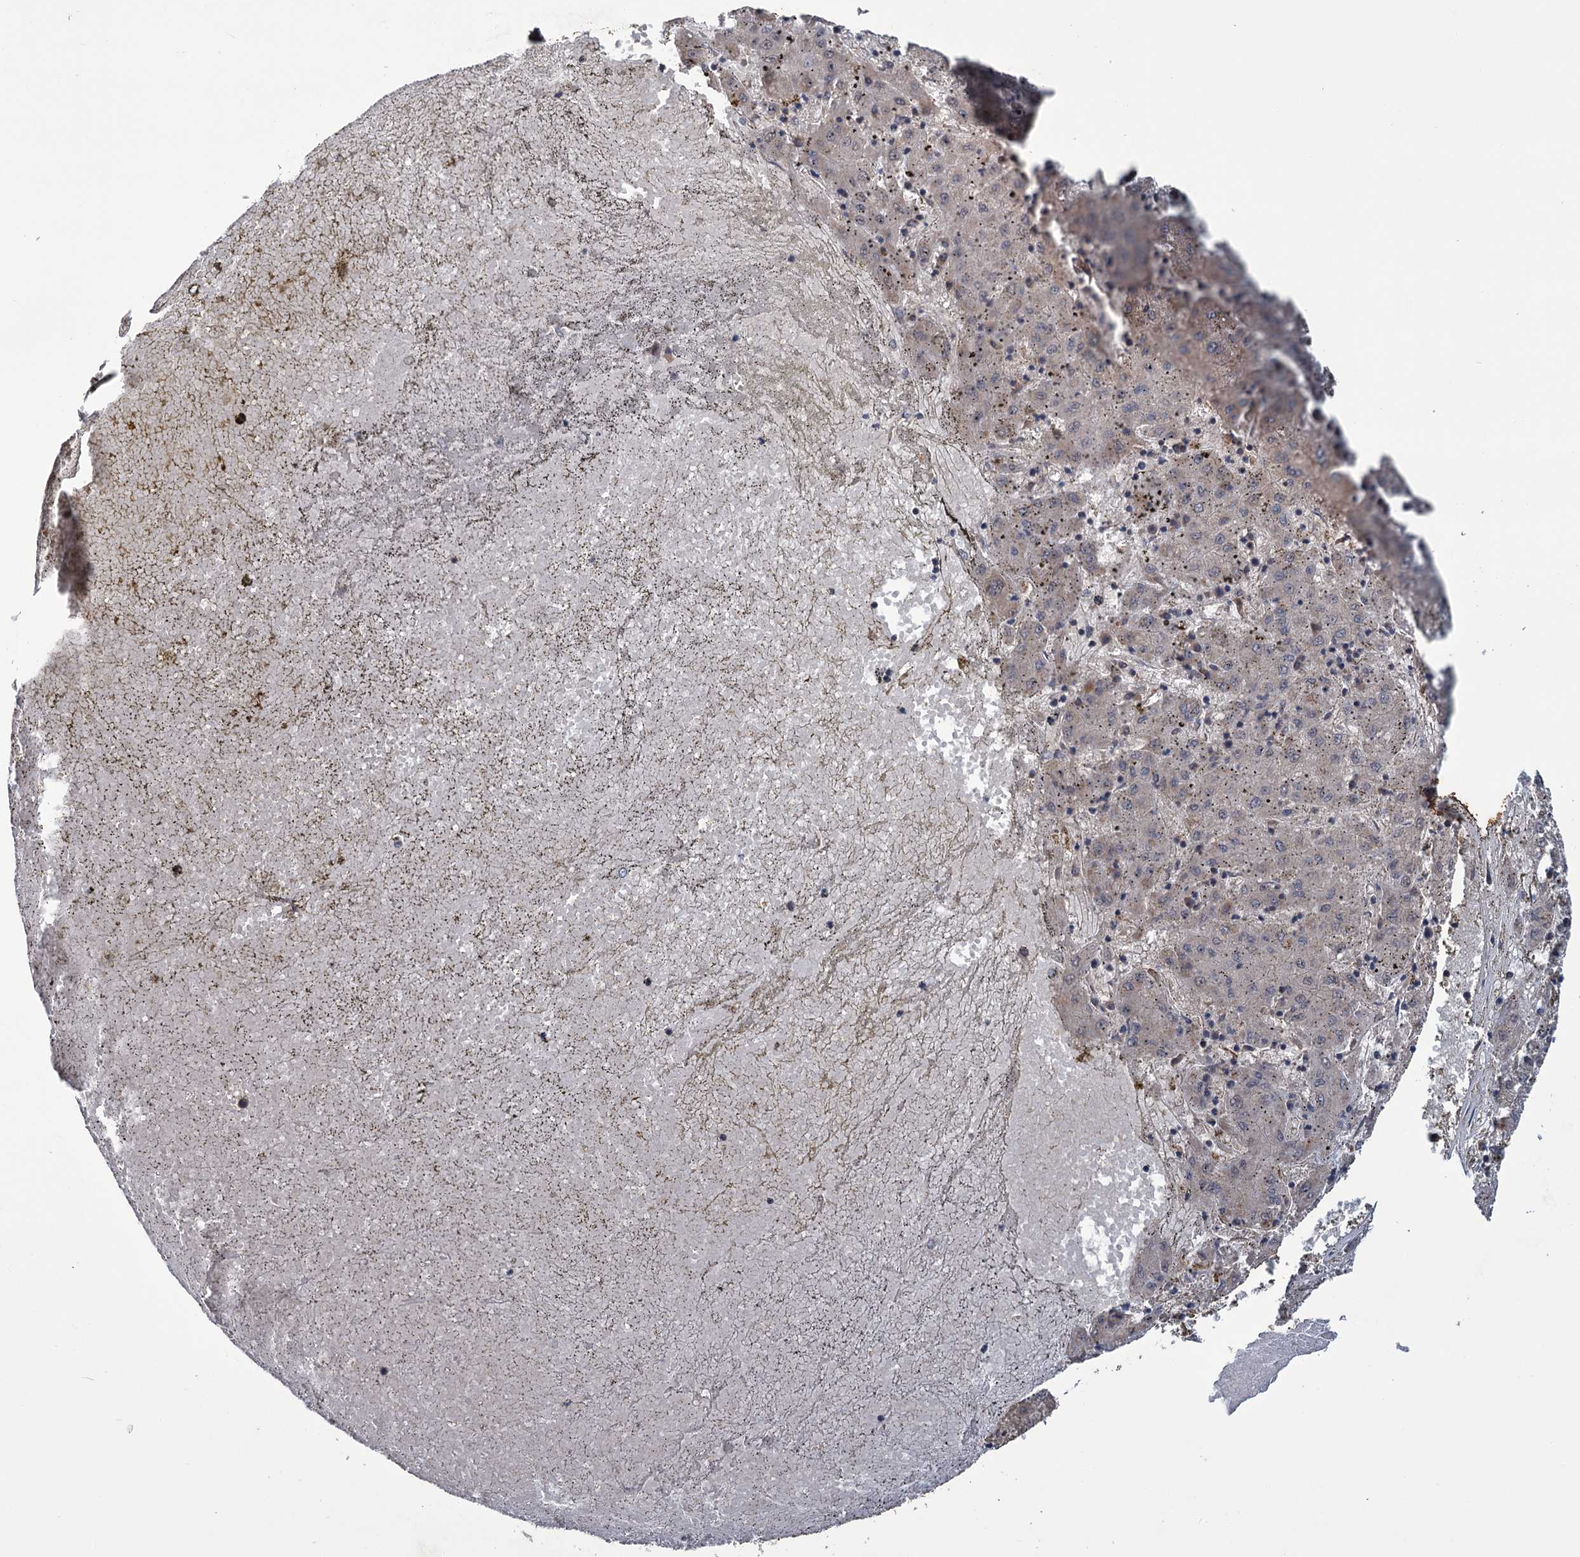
{"staining": {"intensity": "weak", "quantity": "<25%", "location": "cytoplasmic/membranous"}, "tissue": "liver cancer", "cell_type": "Tumor cells", "image_type": "cancer", "snomed": [{"axis": "morphology", "description": "Carcinoma, Hepatocellular, NOS"}, {"axis": "topography", "description": "Liver"}], "caption": "DAB (3,3'-diaminobenzidine) immunohistochemical staining of liver cancer exhibits no significant expression in tumor cells.", "gene": "KANSL2", "patient": {"sex": "male", "age": 72}}